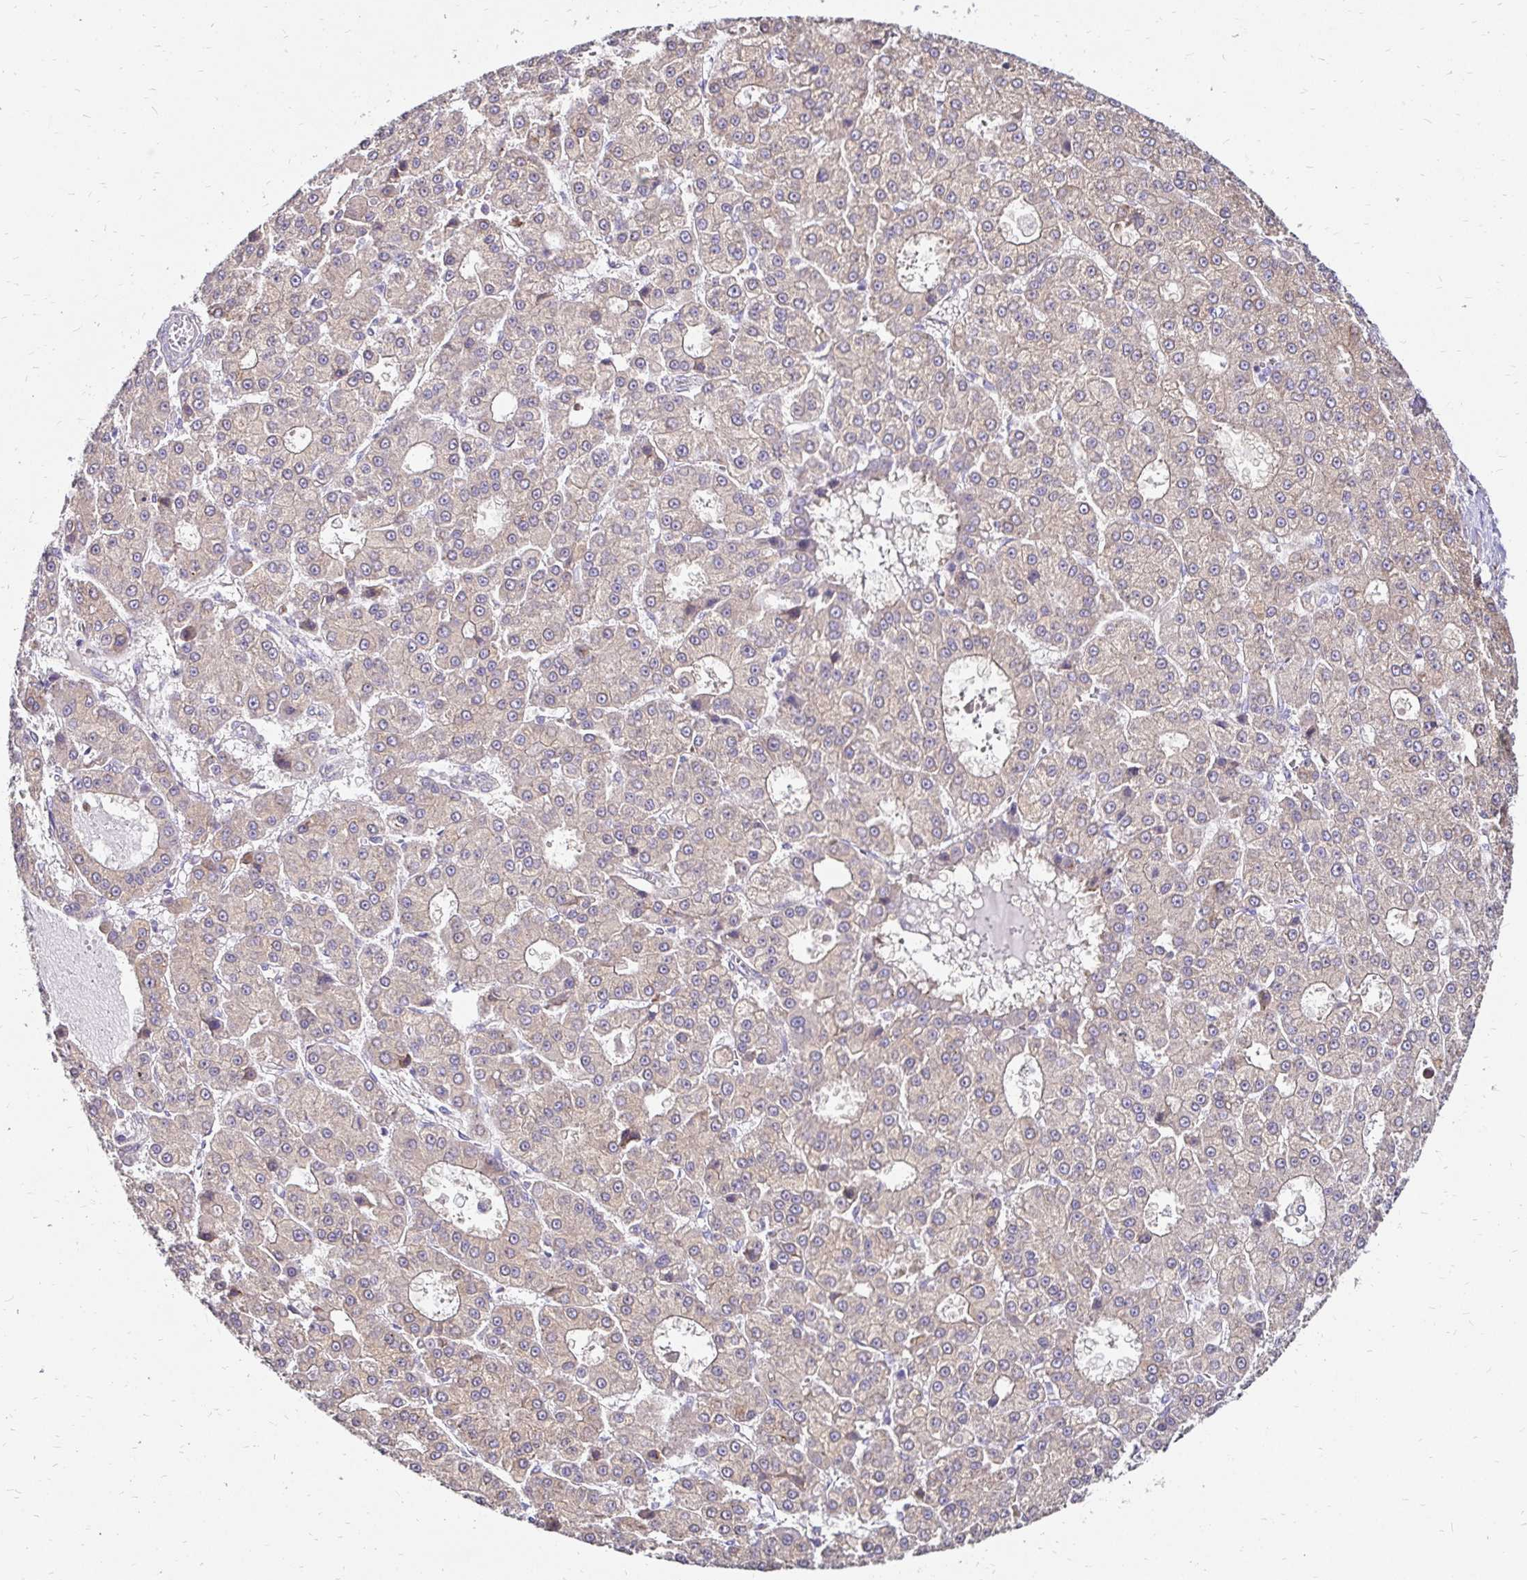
{"staining": {"intensity": "weak", "quantity": ">75%", "location": "cytoplasmic/membranous"}, "tissue": "liver cancer", "cell_type": "Tumor cells", "image_type": "cancer", "snomed": [{"axis": "morphology", "description": "Carcinoma, Hepatocellular, NOS"}, {"axis": "topography", "description": "Liver"}], "caption": "Hepatocellular carcinoma (liver) was stained to show a protein in brown. There is low levels of weak cytoplasmic/membranous expression in approximately >75% of tumor cells.", "gene": "PRIMA1", "patient": {"sex": "male", "age": 70}}